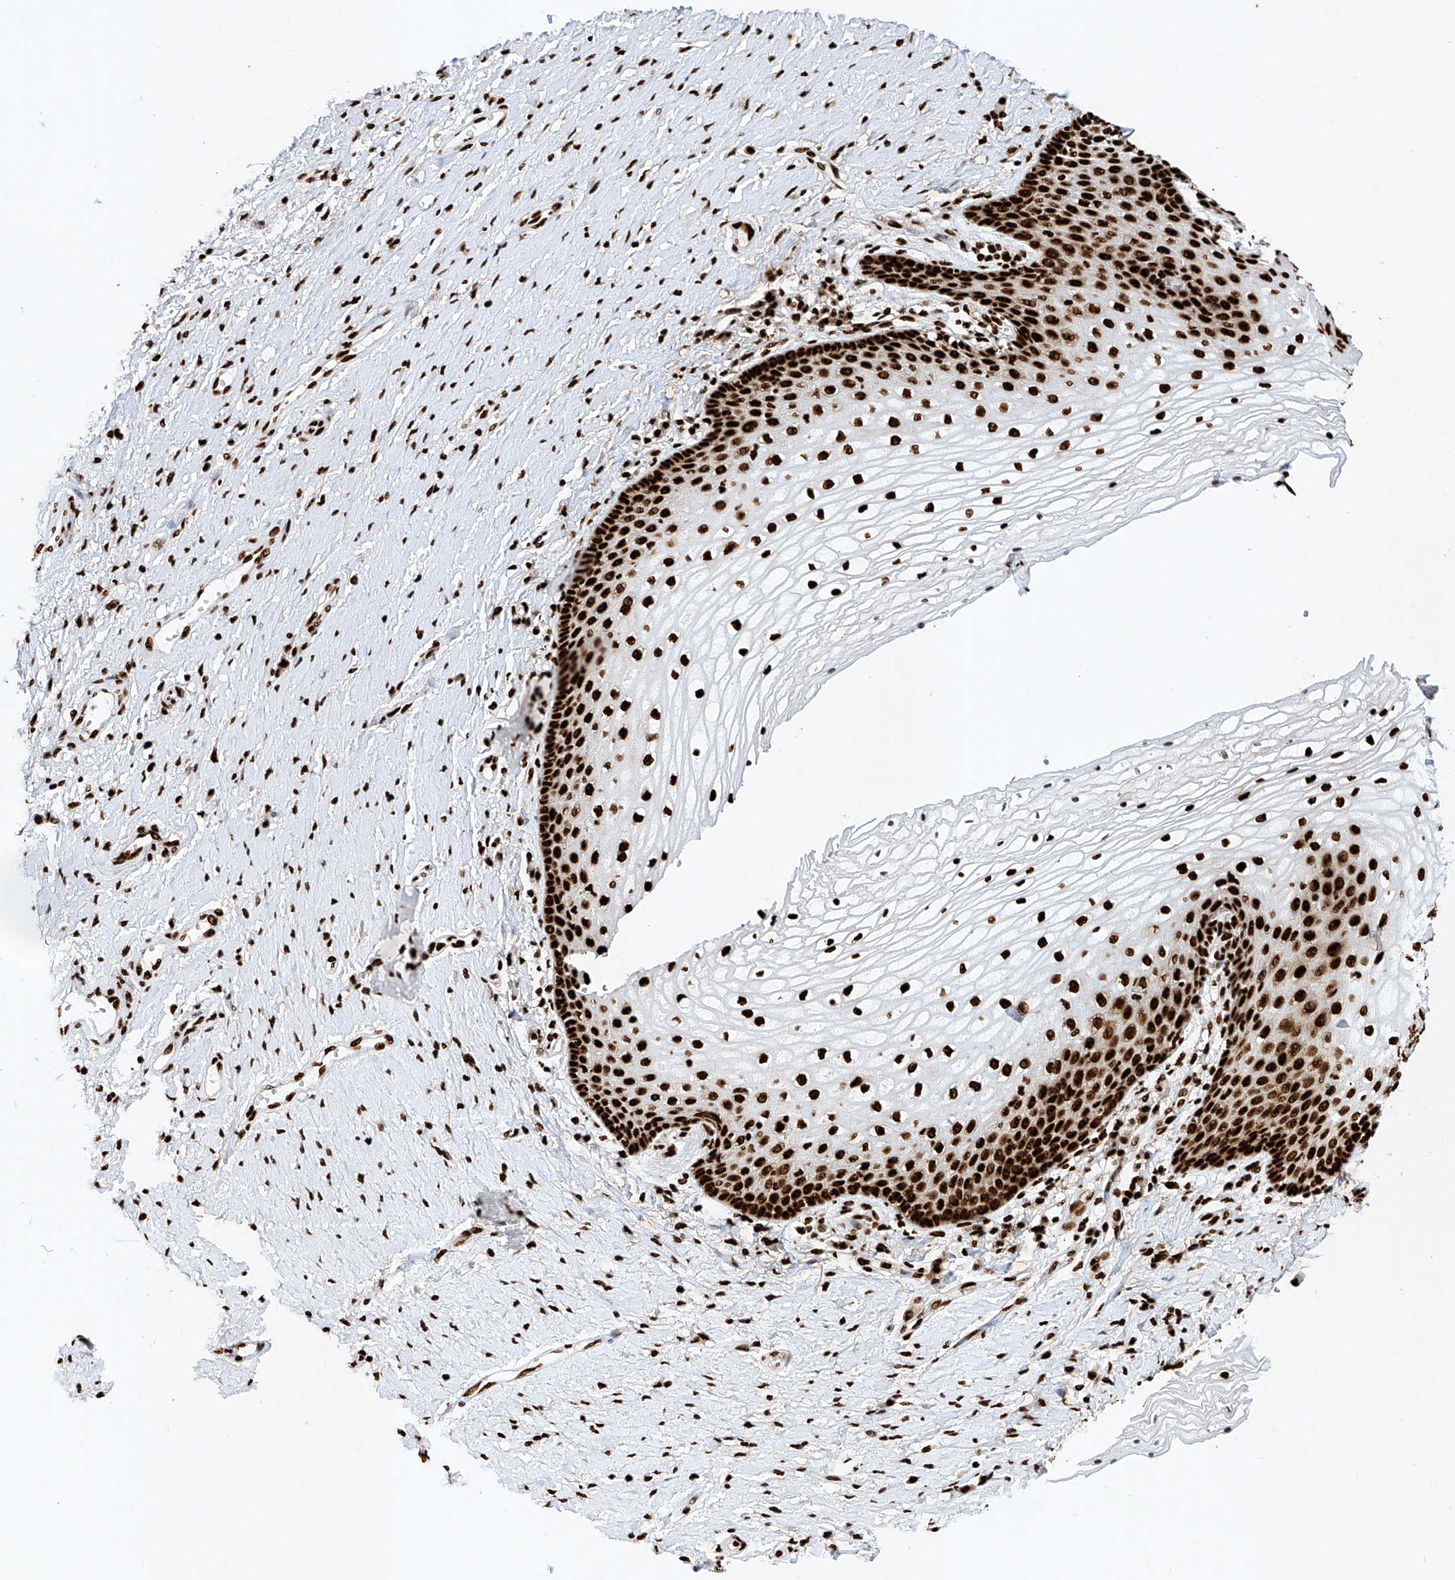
{"staining": {"intensity": "strong", "quantity": ">75%", "location": "nuclear"}, "tissue": "vagina", "cell_type": "Squamous epithelial cells", "image_type": "normal", "snomed": [{"axis": "morphology", "description": "Normal tissue, NOS"}, {"axis": "topography", "description": "Vagina"}], "caption": "High-magnification brightfield microscopy of unremarkable vagina stained with DAB (3,3'-diaminobenzidine) (brown) and counterstained with hematoxylin (blue). squamous epithelial cells exhibit strong nuclear staining is identified in approximately>75% of cells. (Stains: DAB (3,3'-diaminobenzidine) in brown, nuclei in blue, Microscopy: brightfield microscopy at high magnification).", "gene": "SRSF6", "patient": {"sex": "female", "age": 60}}